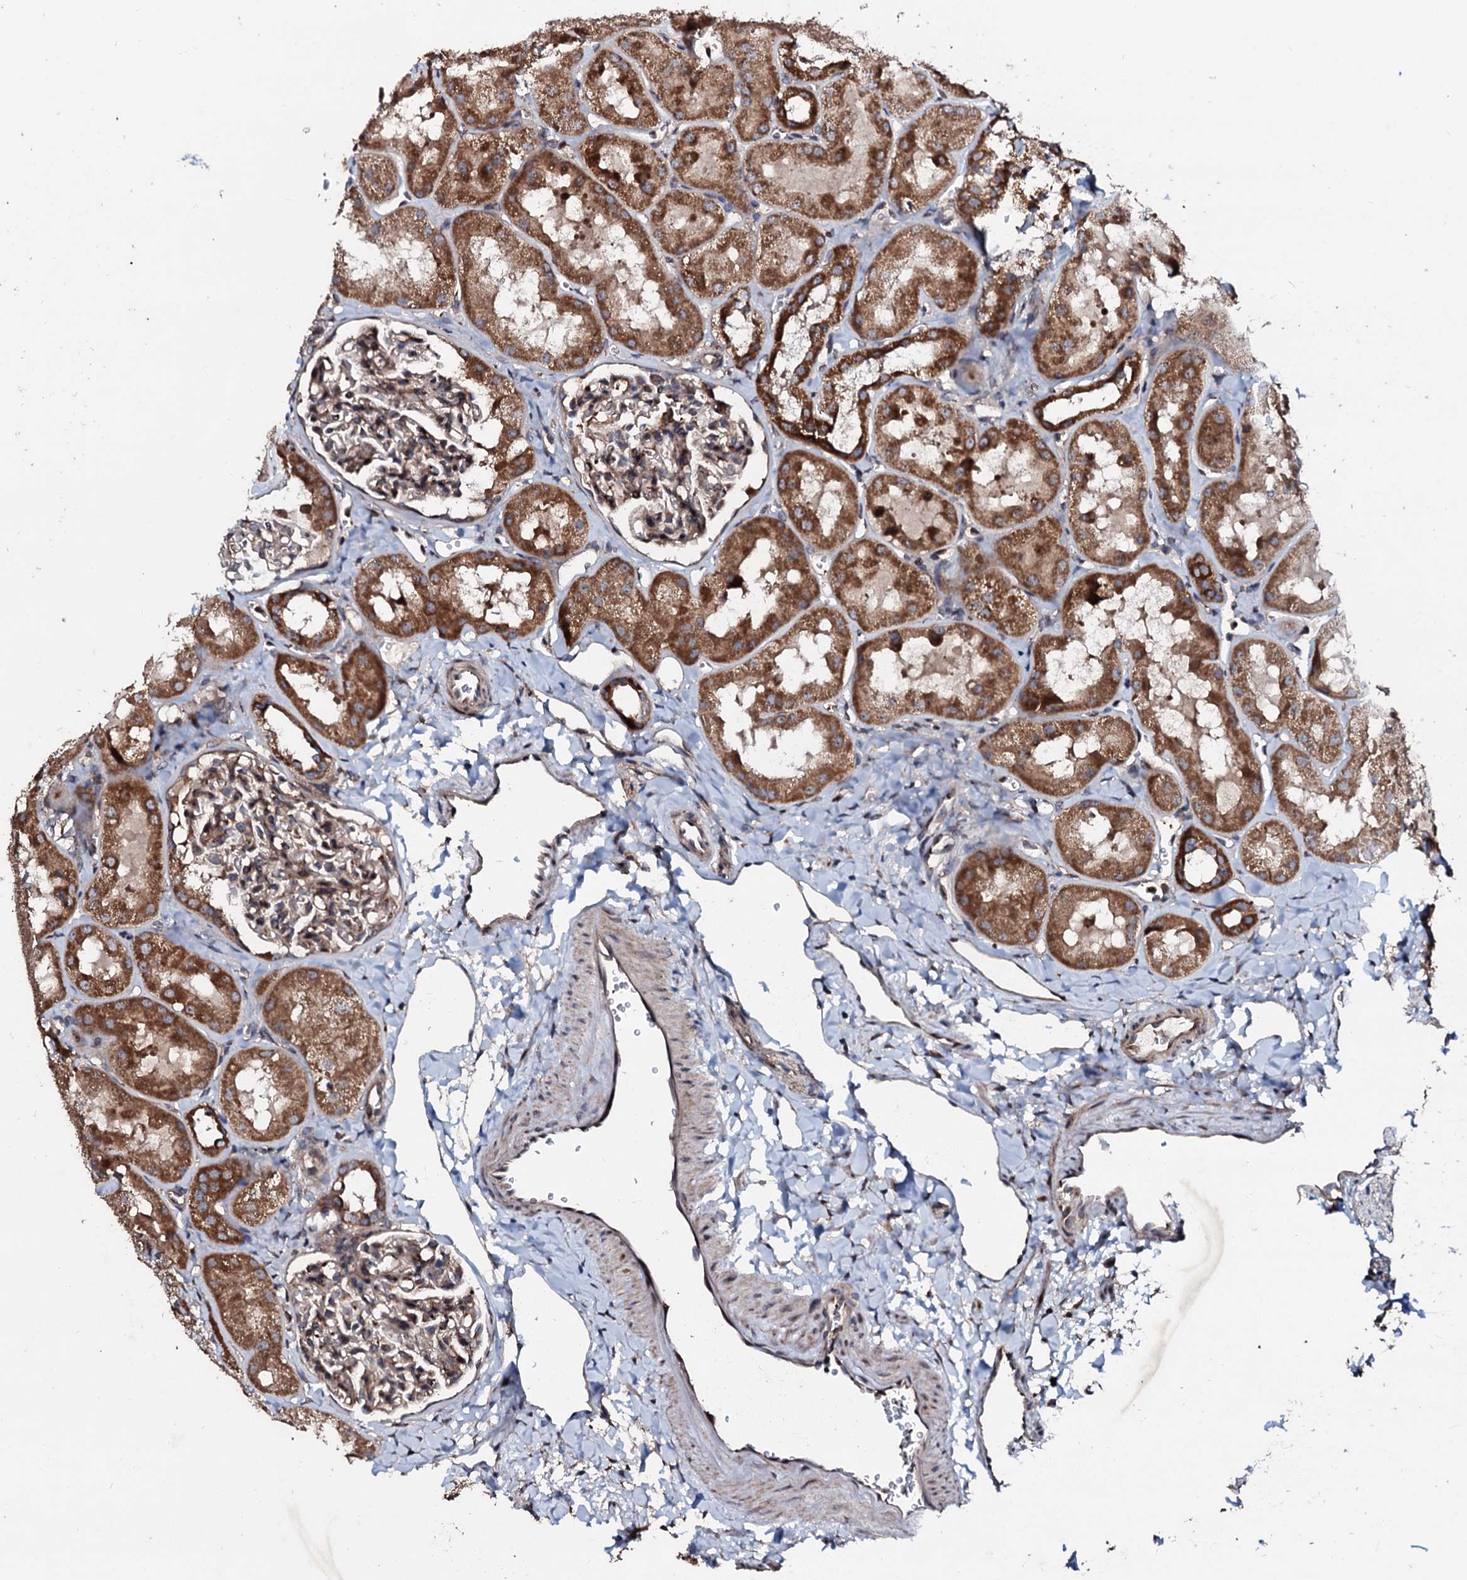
{"staining": {"intensity": "moderate", "quantity": ">75%", "location": "cytoplasmic/membranous"}, "tissue": "kidney", "cell_type": "Cells in glomeruli", "image_type": "normal", "snomed": [{"axis": "morphology", "description": "Normal tissue, NOS"}, {"axis": "topography", "description": "Kidney"}, {"axis": "topography", "description": "Urinary bladder"}], "caption": "Kidney stained with IHC shows moderate cytoplasmic/membranous positivity in about >75% of cells in glomeruli. (IHC, brightfield microscopy, high magnification).", "gene": "ENSG00000256591", "patient": {"sex": "male", "age": 16}}